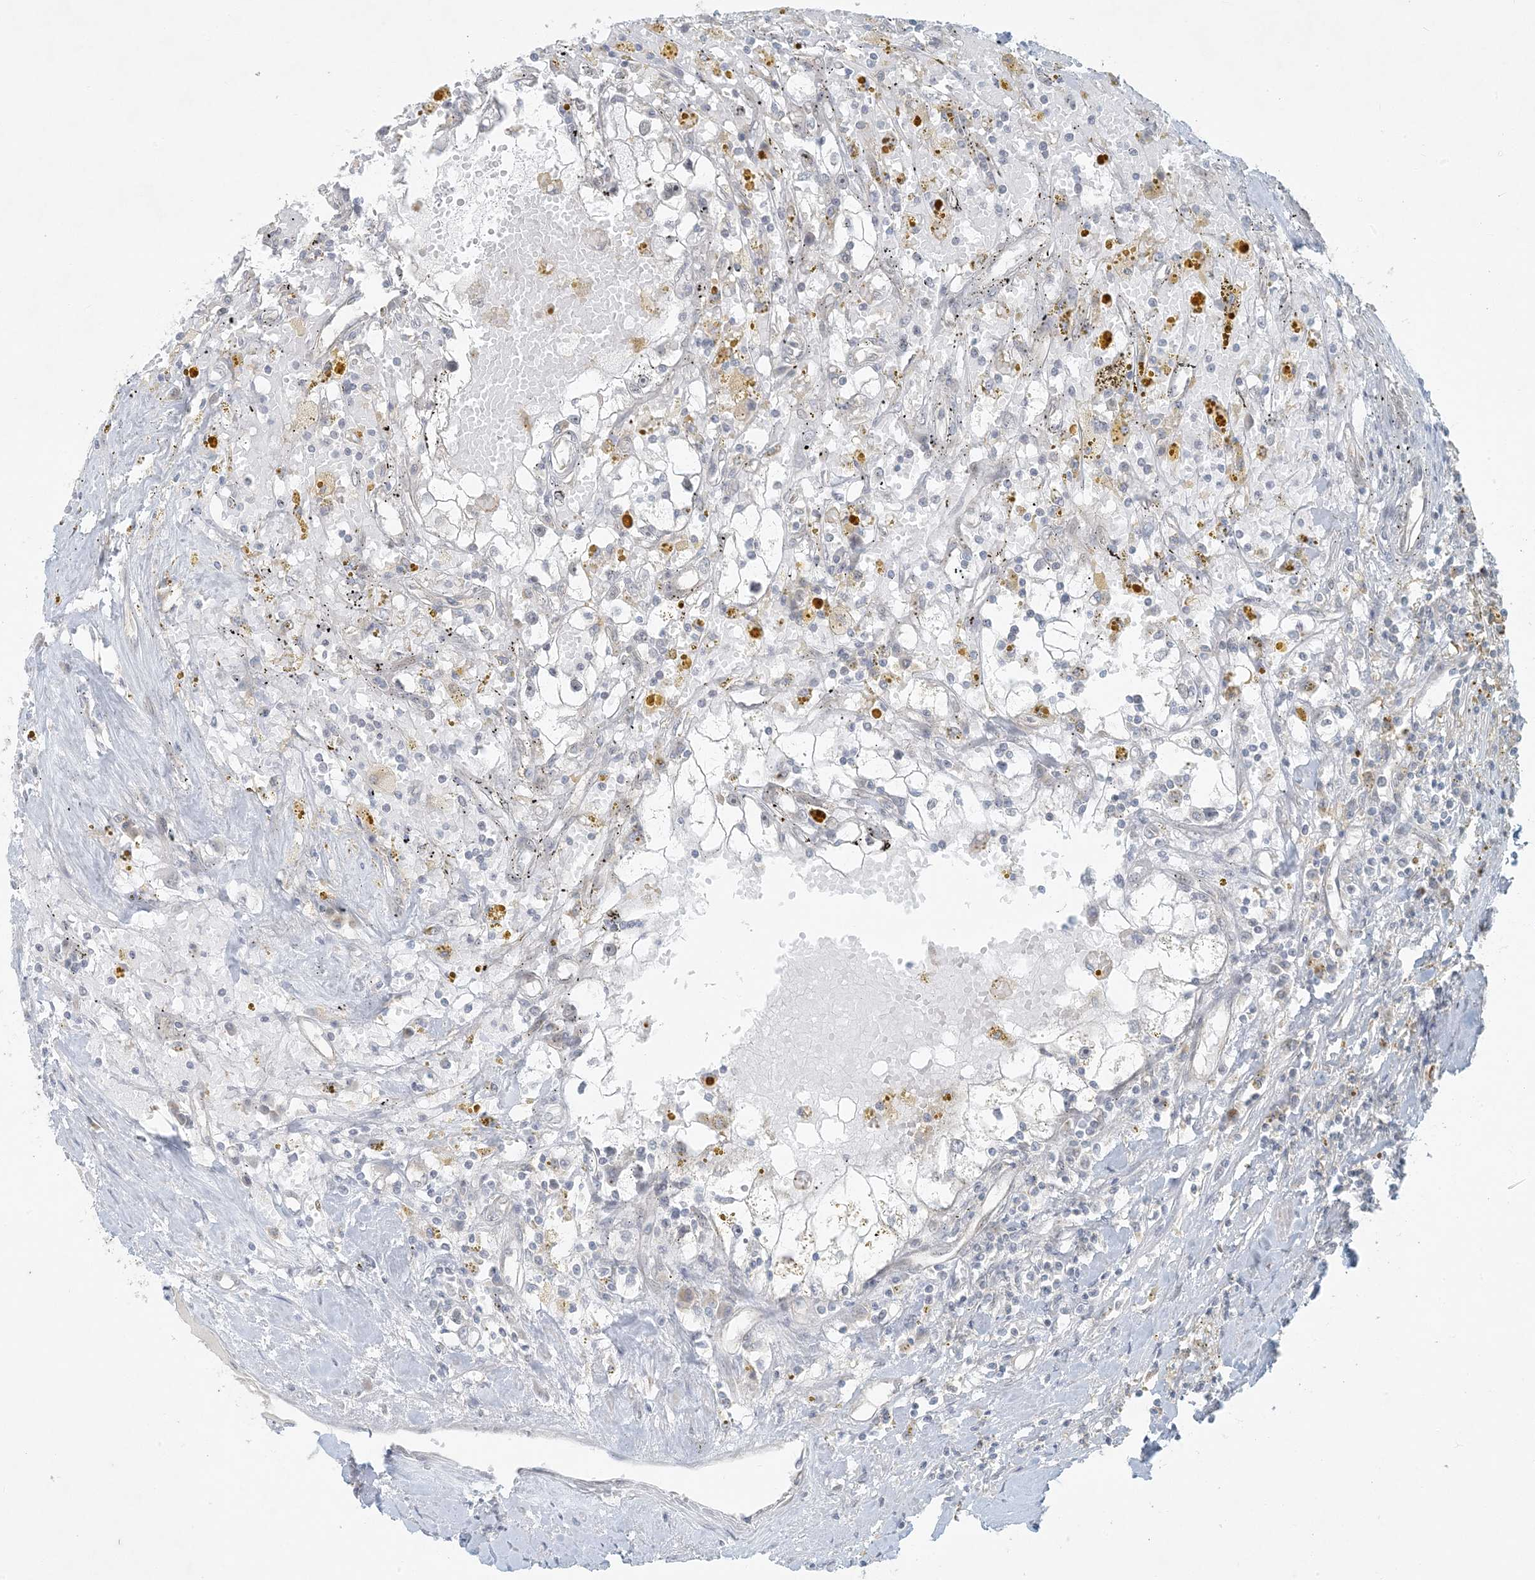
{"staining": {"intensity": "negative", "quantity": "none", "location": "none"}, "tissue": "renal cancer", "cell_type": "Tumor cells", "image_type": "cancer", "snomed": [{"axis": "morphology", "description": "Adenocarcinoma, NOS"}, {"axis": "topography", "description": "Kidney"}], "caption": "There is no significant positivity in tumor cells of renal cancer. (DAB (3,3'-diaminobenzidine) immunohistochemistry with hematoxylin counter stain).", "gene": "BCORL1", "patient": {"sex": "male", "age": 56}}